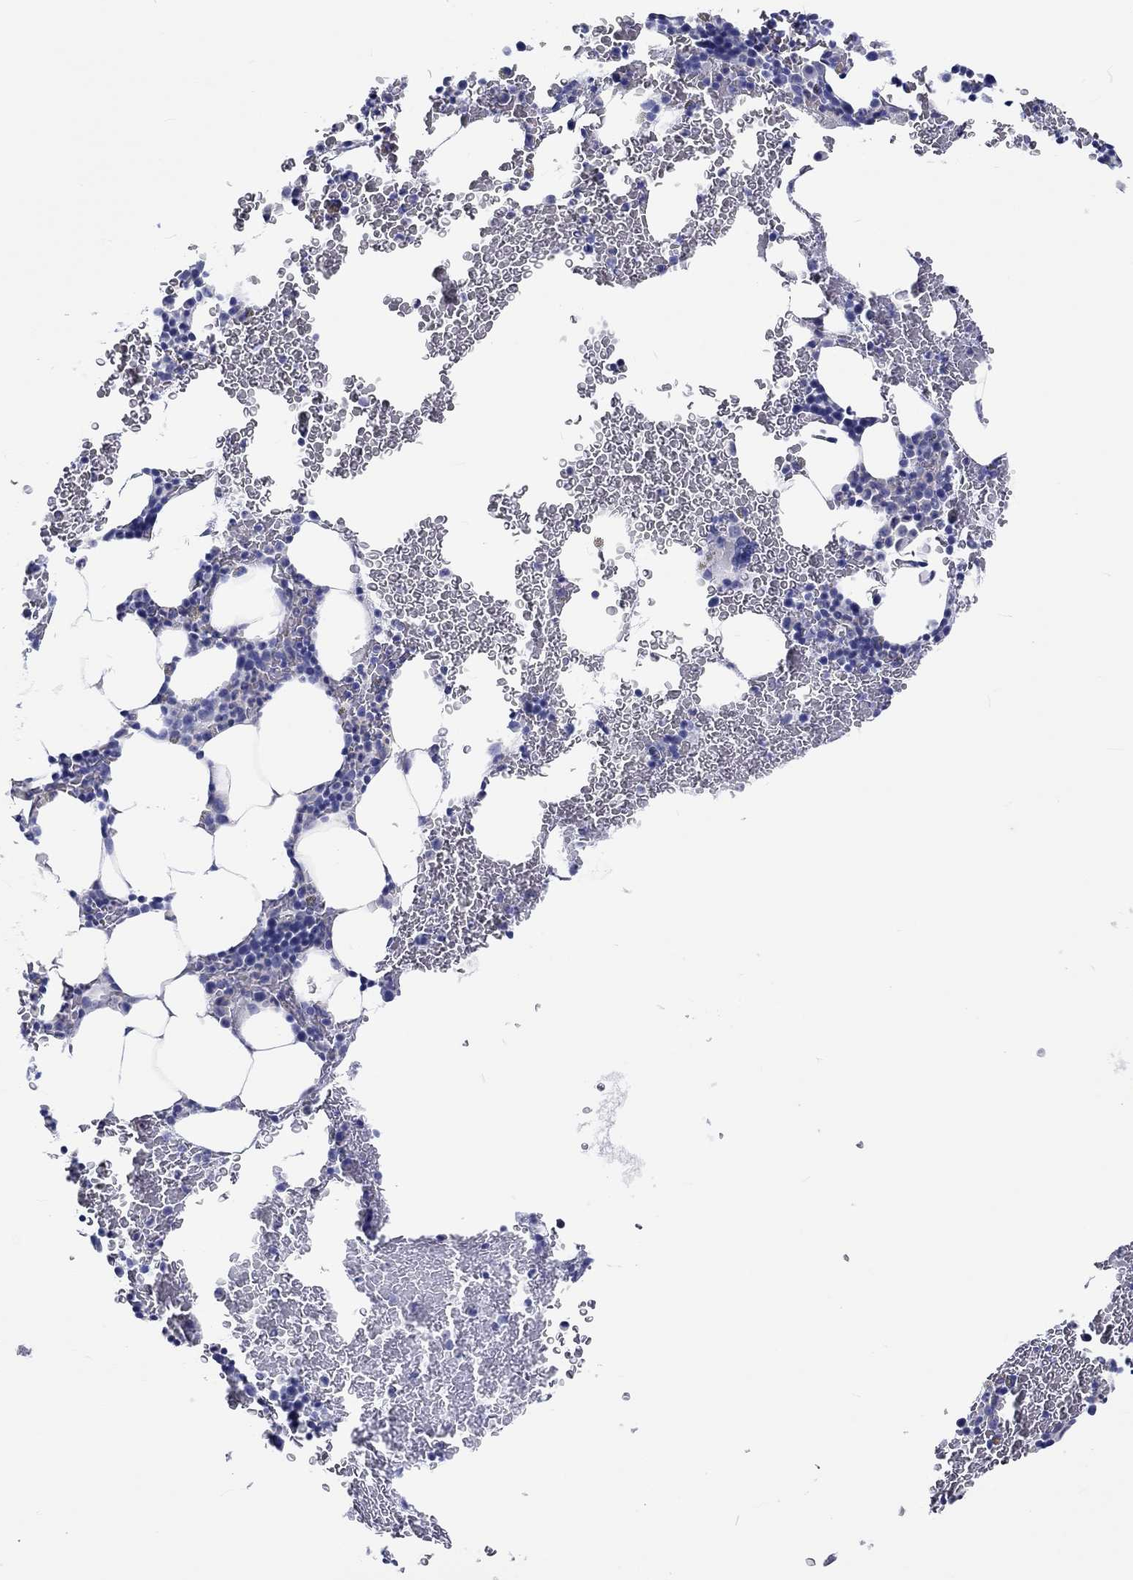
{"staining": {"intensity": "negative", "quantity": "none", "location": "none"}, "tissue": "bone marrow", "cell_type": "Hematopoietic cells", "image_type": "normal", "snomed": [{"axis": "morphology", "description": "Normal tissue, NOS"}, {"axis": "topography", "description": "Bone marrow"}], "caption": "Unremarkable bone marrow was stained to show a protein in brown. There is no significant positivity in hematopoietic cells. The staining was performed using DAB to visualize the protein expression in brown, while the nuclei were stained in blue with hematoxylin (Magnification: 20x).", "gene": "CDY1B", "patient": {"sex": "male", "age": 64}}